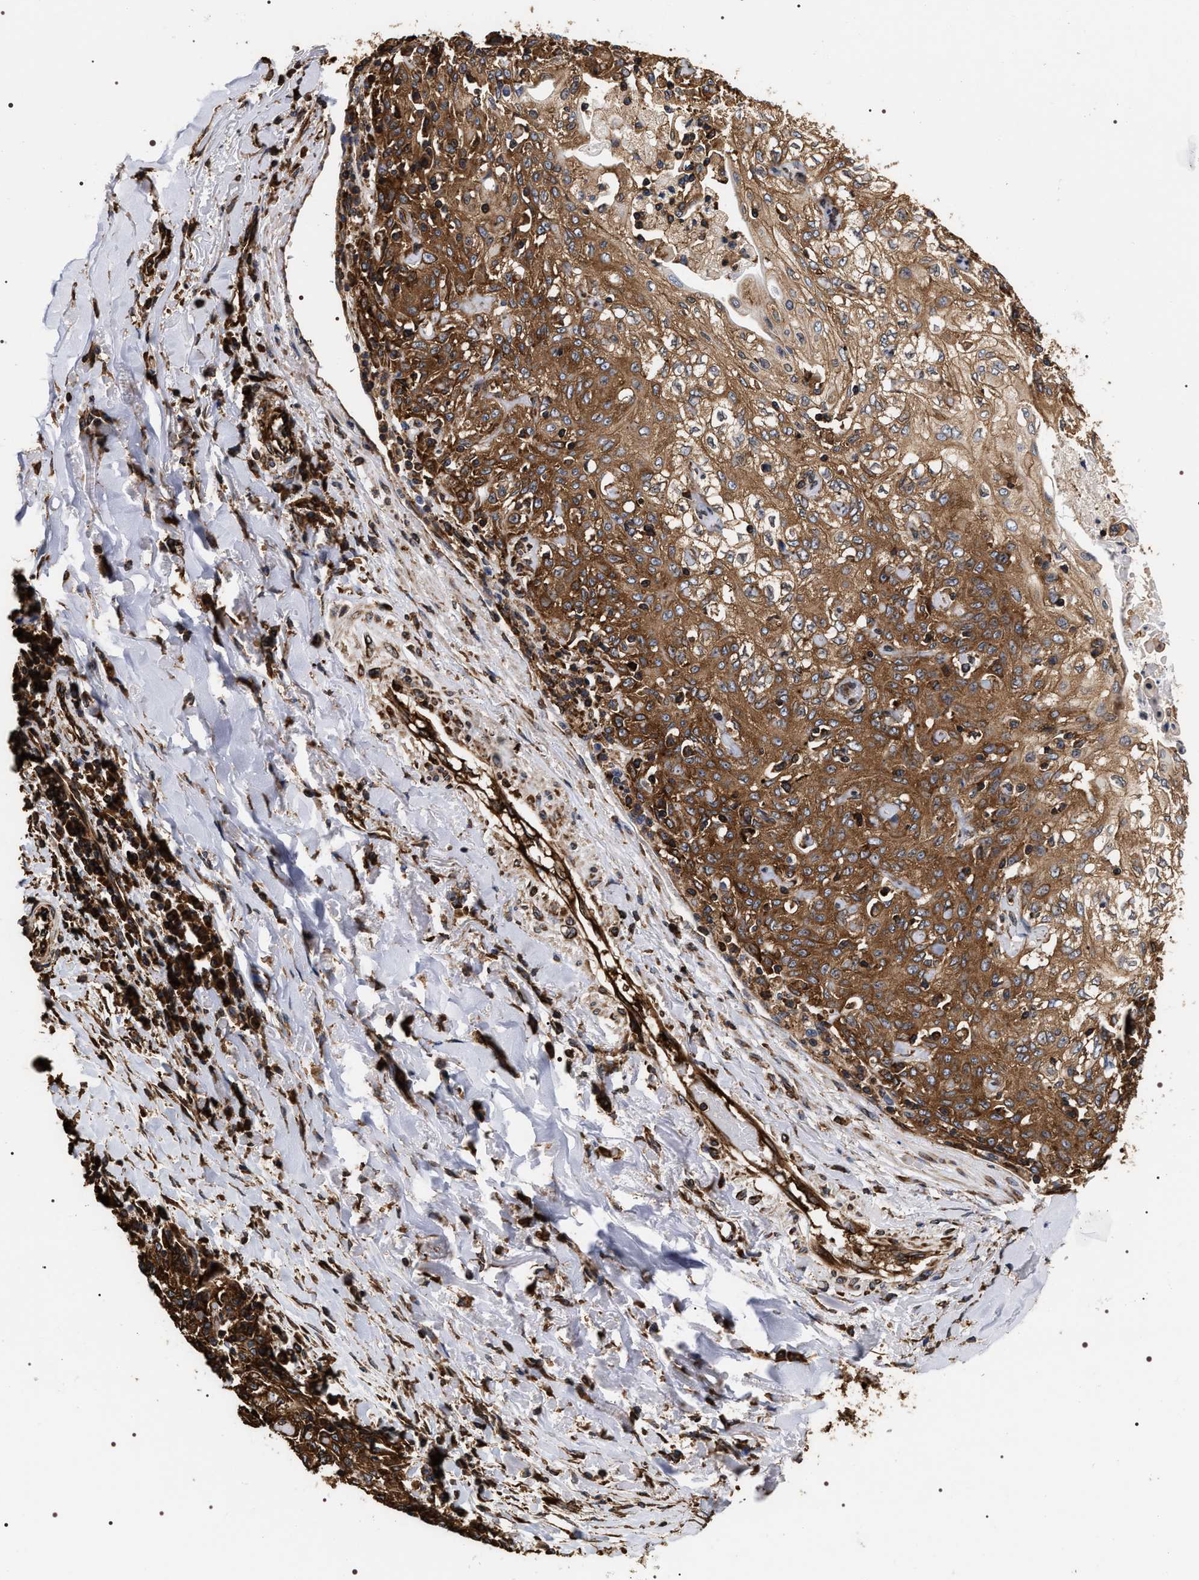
{"staining": {"intensity": "strong", "quantity": ">75%", "location": "cytoplasmic/membranous"}, "tissue": "skin cancer", "cell_type": "Tumor cells", "image_type": "cancer", "snomed": [{"axis": "morphology", "description": "Squamous cell carcinoma, NOS"}, {"axis": "morphology", "description": "Squamous cell carcinoma, metastatic, NOS"}, {"axis": "topography", "description": "Skin"}, {"axis": "topography", "description": "Lymph node"}], "caption": "Immunohistochemistry histopathology image of metastatic squamous cell carcinoma (skin) stained for a protein (brown), which exhibits high levels of strong cytoplasmic/membranous staining in approximately >75% of tumor cells.", "gene": "SERBP1", "patient": {"sex": "male", "age": 75}}